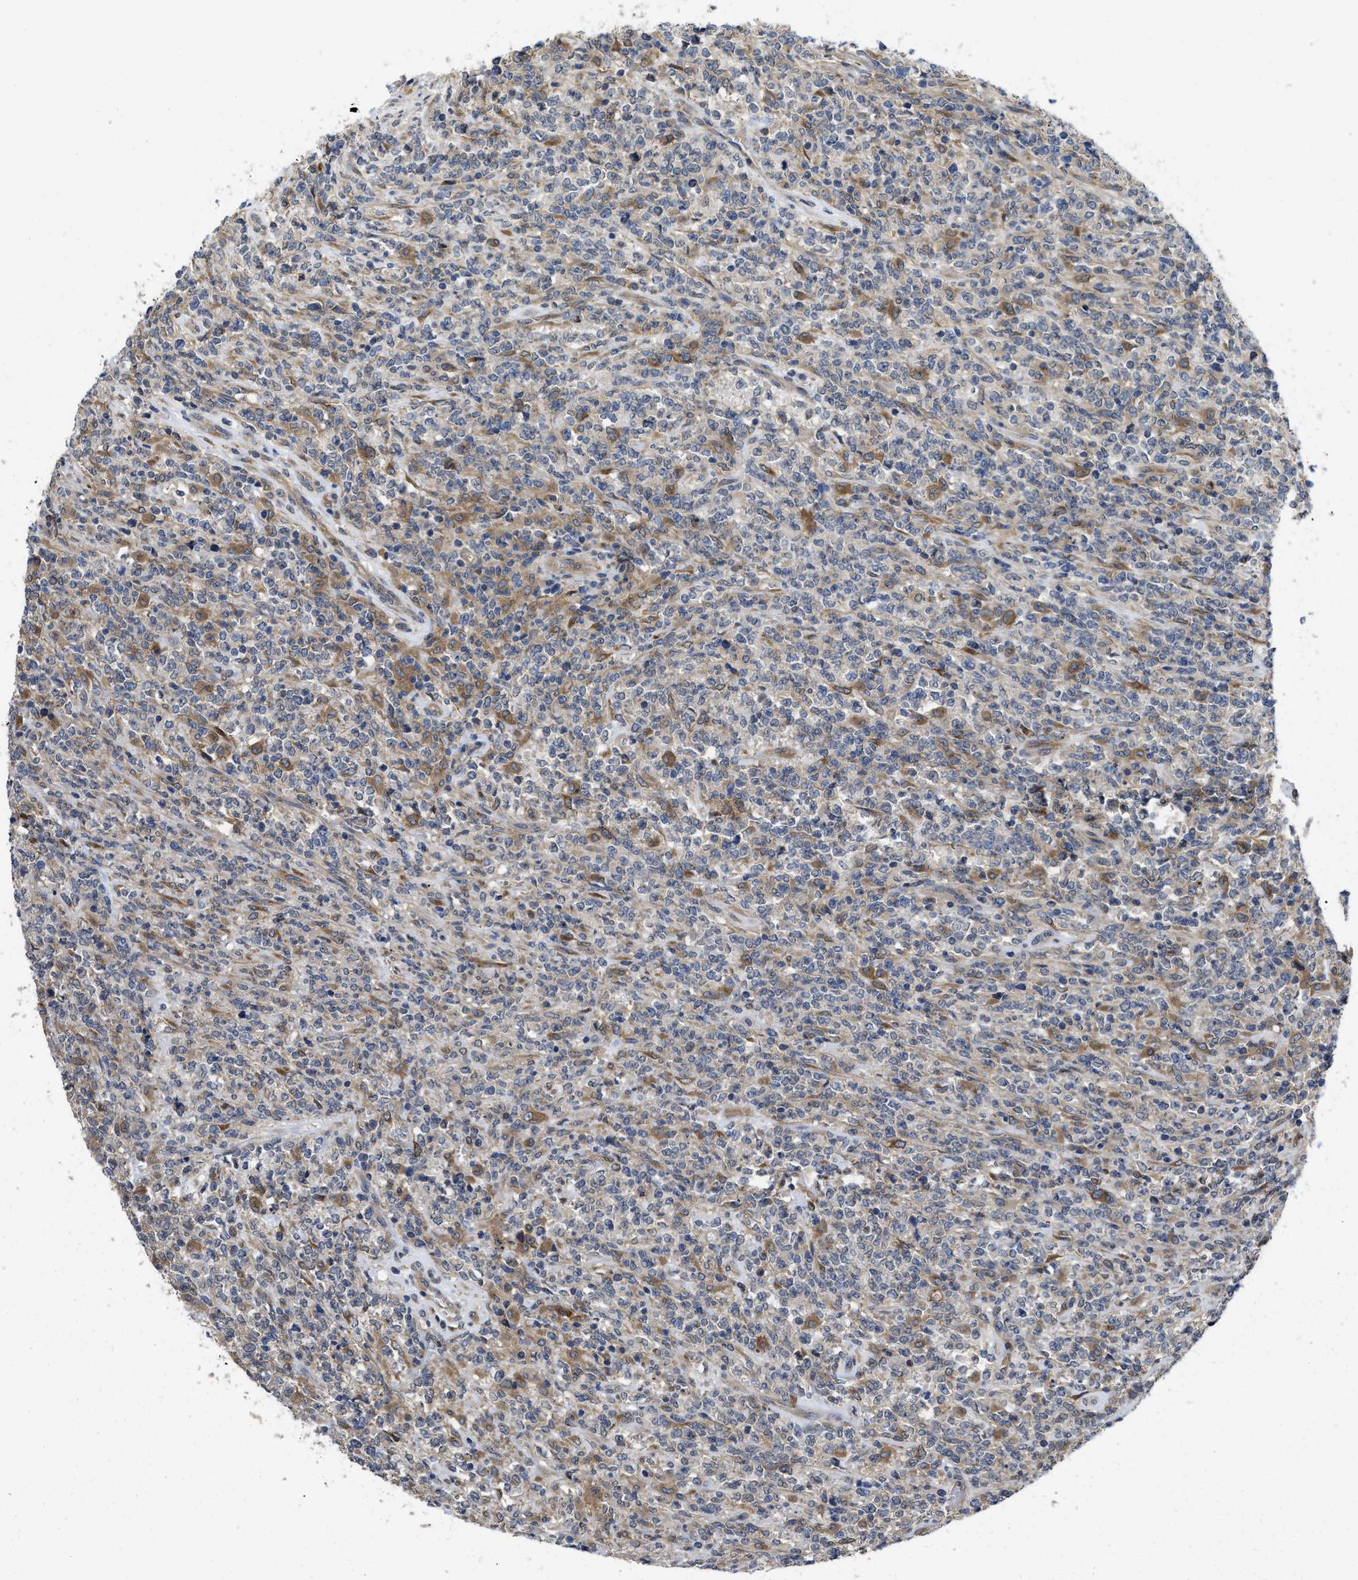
{"staining": {"intensity": "weak", "quantity": "<25%", "location": "cytoplasmic/membranous"}, "tissue": "lymphoma", "cell_type": "Tumor cells", "image_type": "cancer", "snomed": [{"axis": "morphology", "description": "Malignant lymphoma, non-Hodgkin's type, High grade"}, {"axis": "topography", "description": "Soft tissue"}], "caption": "Tumor cells are negative for brown protein staining in lymphoma.", "gene": "PKD2", "patient": {"sex": "male", "age": 18}}